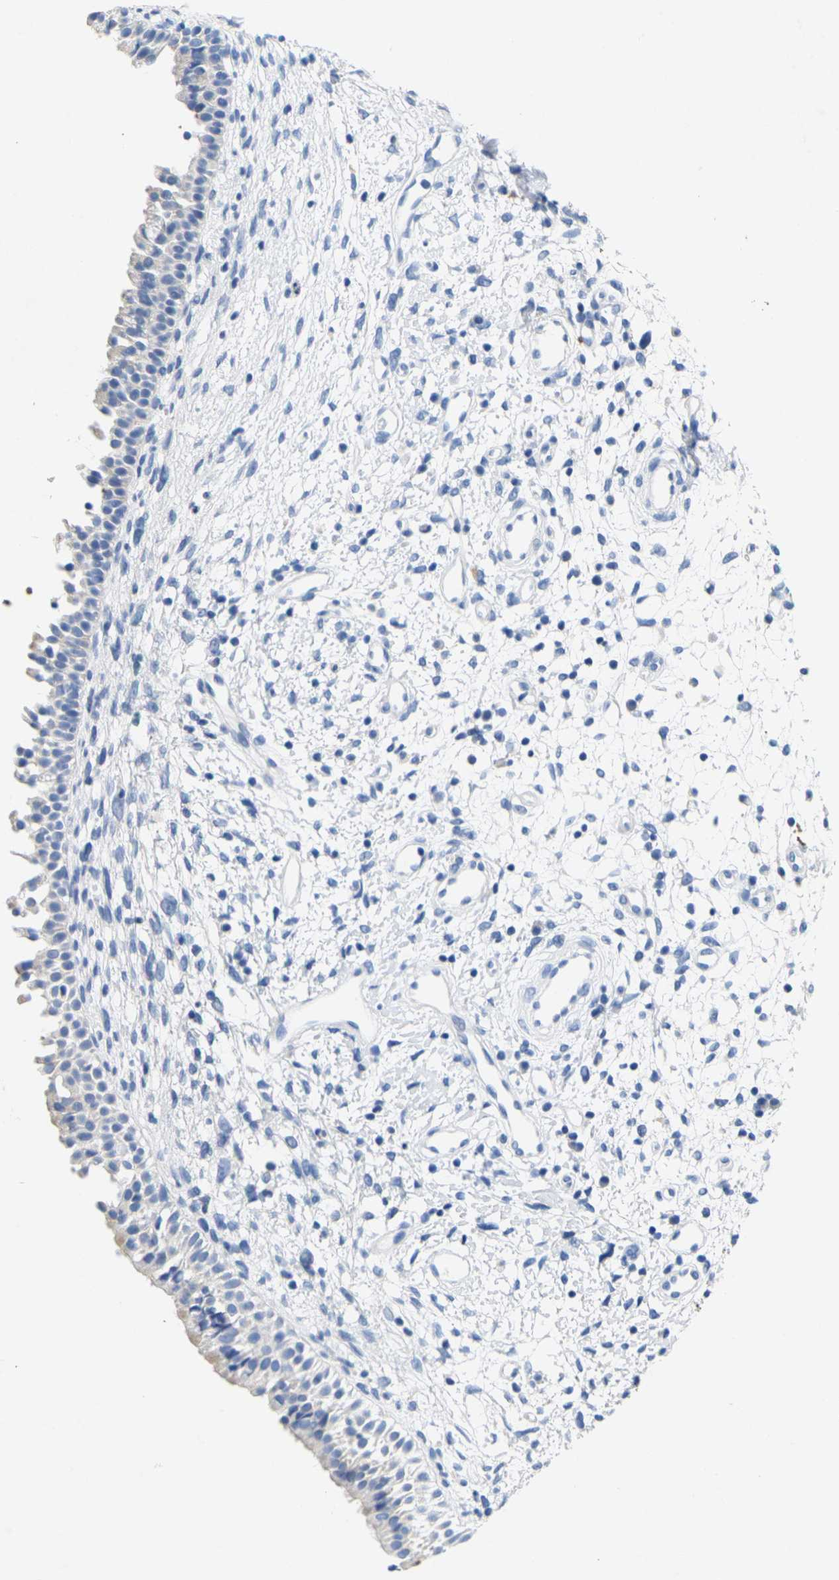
{"staining": {"intensity": "negative", "quantity": "none", "location": "none"}, "tissue": "nasopharynx", "cell_type": "Respiratory epithelial cells", "image_type": "normal", "snomed": [{"axis": "morphology", "description": "Normal tissue, NOS"}, {"axis": "topography", "description": "Nasopharynx"}], "caption": "Histopathology image shows no significant protein positivity in respiratory epithelial cells of benign nasopharynx.", "gene": "NOCT", "patient": {"sex": "male", "age": 22}}